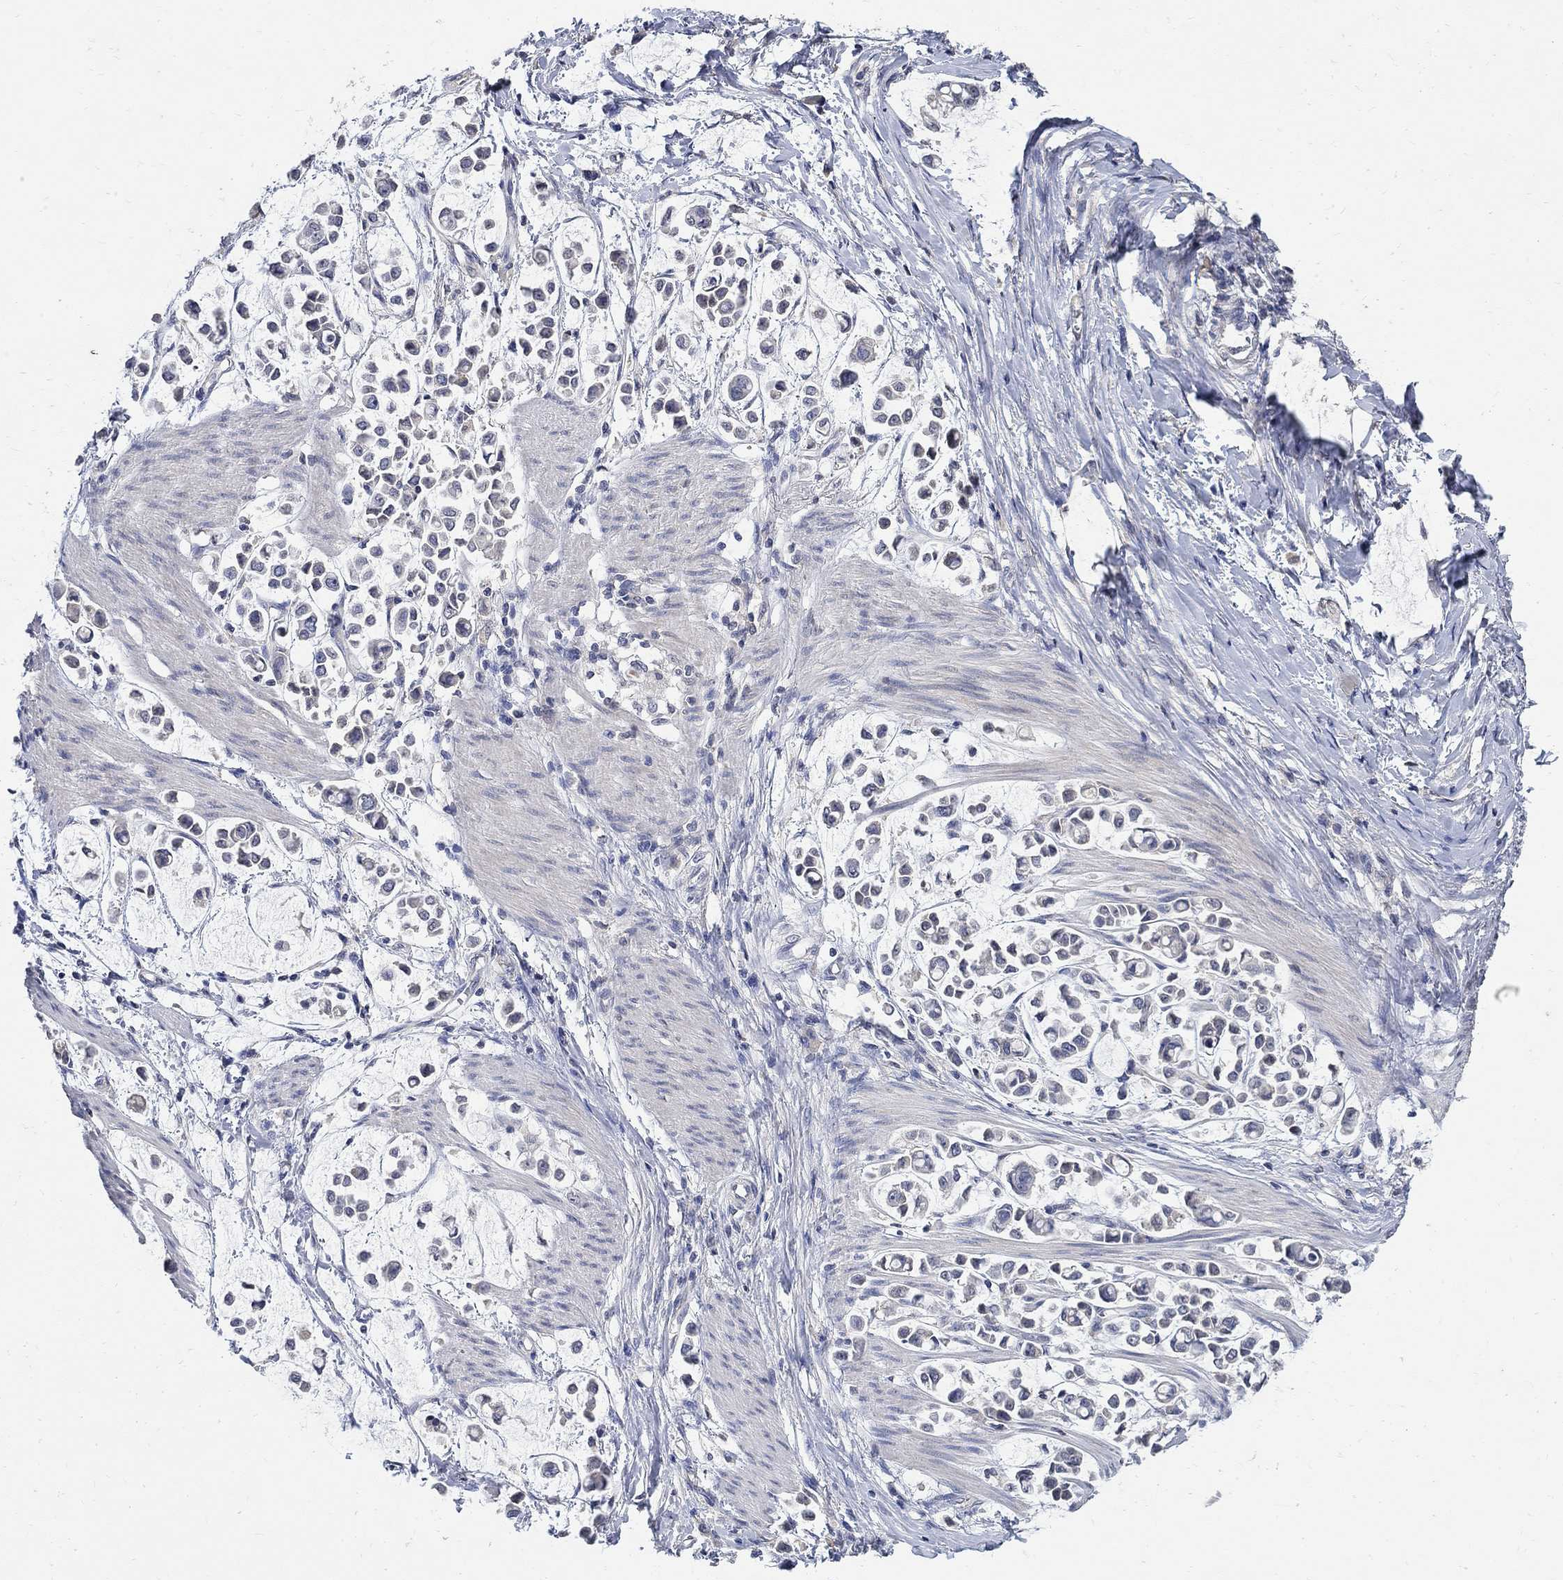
{"staining": {"intensity": "negative", "quantity": "none", "location": "none"}, "tissue": "stomach cancer", "cell_type": "Tumor cells", "image_type": "cancer", "snomed": [{"axis": "morphology", "description": "Adenocarcinoma, NOS"}, {"axis": "topography", "description": "Stomach"}], "caption": "Micrograph shows no protein positivity in tumor cells of stomach cancer (adenocarcinoma) tissue.", "gene": "TMEM169", "patient": {"sex": "male", "age": 82}}